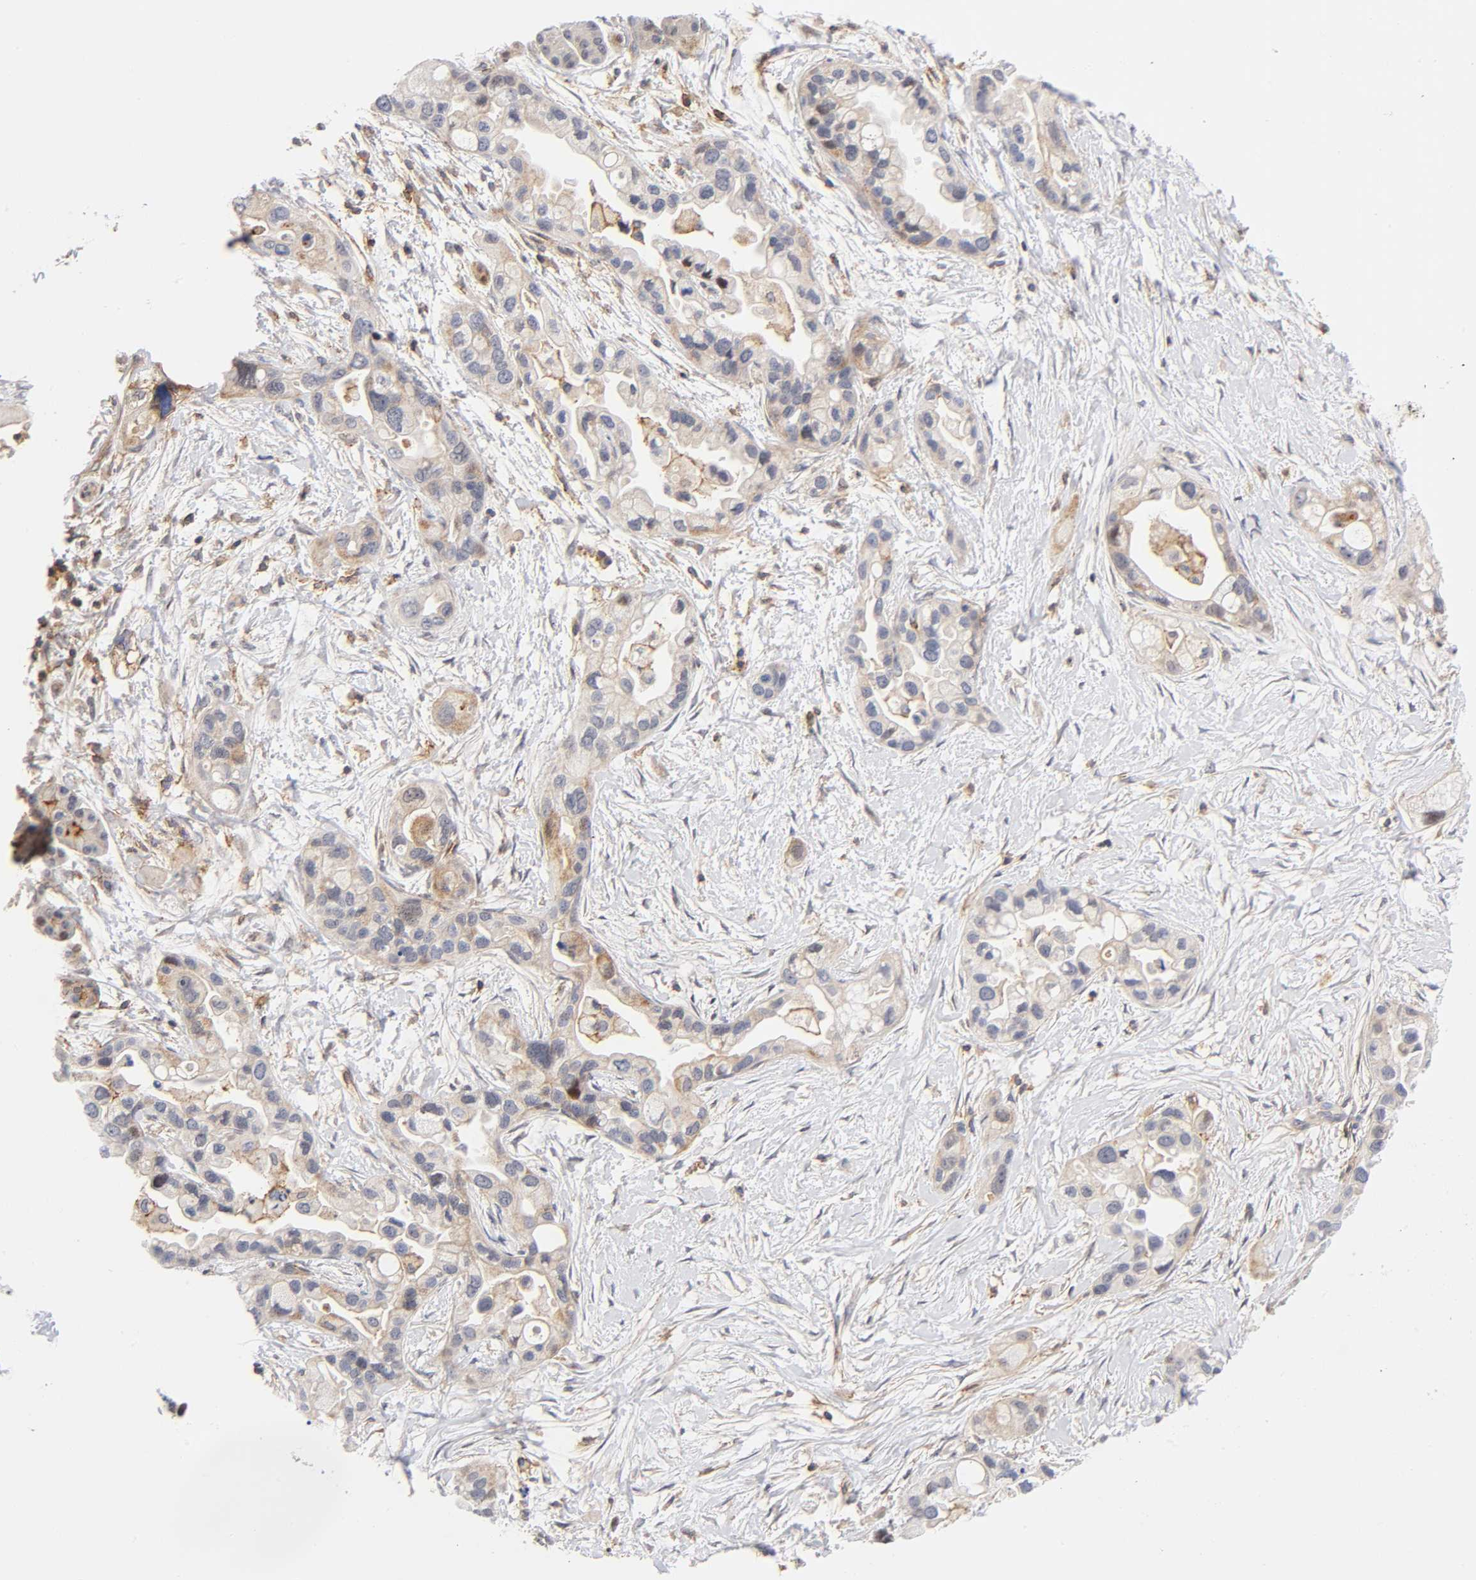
{"staining": {"intensity": "weak", "quantity": ">75%", "location": "cytoplasmic/membranous"}, "tissue": "pancreatic cancer", "cell_type": "Tumor cells", "image_type": "cancer", "snomed": [{"axis": "morphology", "description": "Adenocarcinoma, NOS"}, {"axis": "topography", "description": "Pancreas"}], "caption": "Tumor cells show low levels of weak cytoplasmic/membranous expression in approximately >75% of cells in adenocarcinoma (pancreatic).", "gene": "ANXA7", "patient": {"sex": "female", "age": 77}}